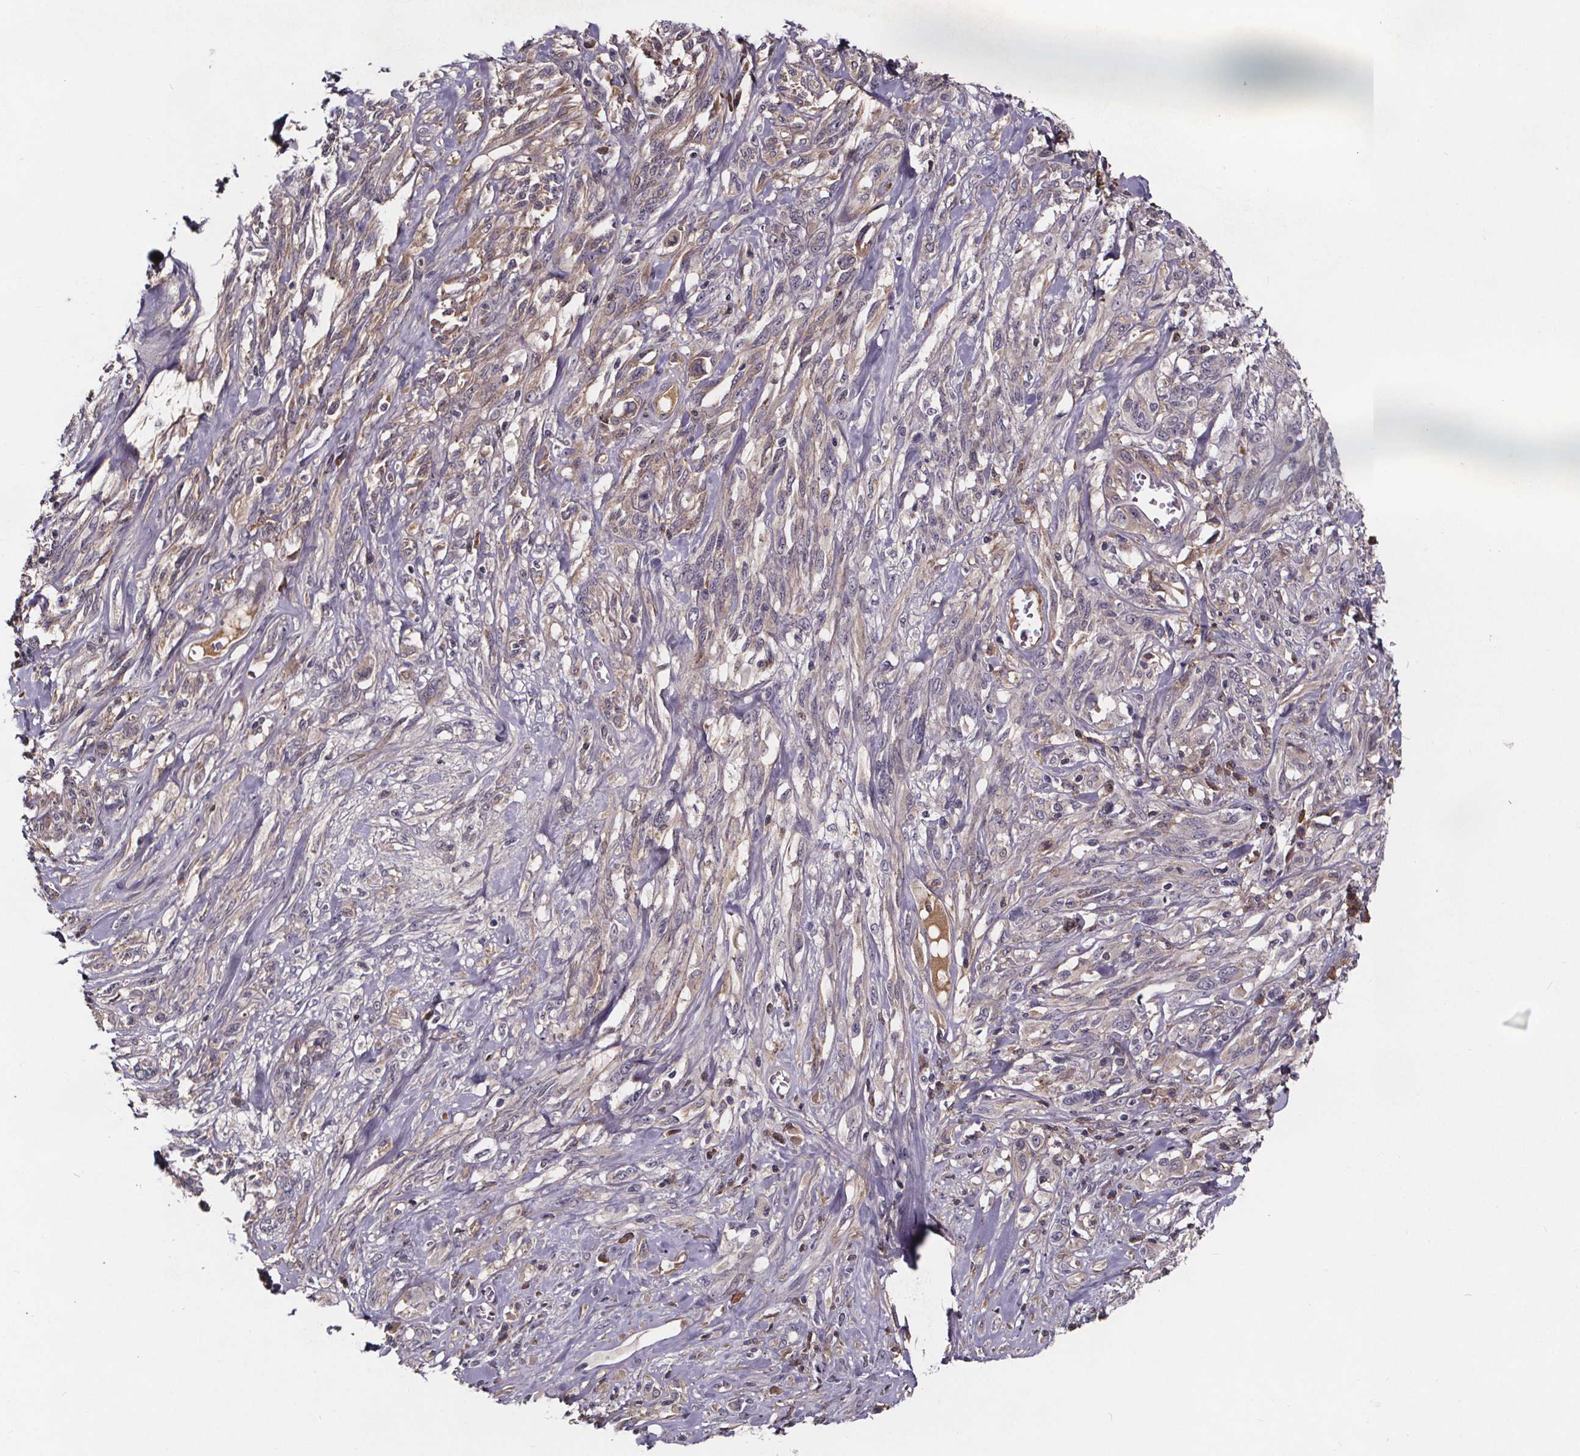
{"staining": {"intensity": "weak", "quantity": "<25%", "location": "cytoplasmic/membranous"}, "tissue": "melanoma", "cell_type": "Tumor cells", "image_type": "cancer", "snomed": [{"axis": "morphology", "description": "Malignant melanoma, NOS"}, {"axis": "topography", "description": "Skin"}], "caption": "Photomicrograph shows no significant protein positivity in tumor cells of malignant melanoma. (Stains: DAB (3,3'-diaminobenzidine) IHC with hematoxylin counter stain, Microscopy: brightfield microscopy at high magnification).", "gene": "NPHP4", "patient": {"sex": "female", "age": 91}}